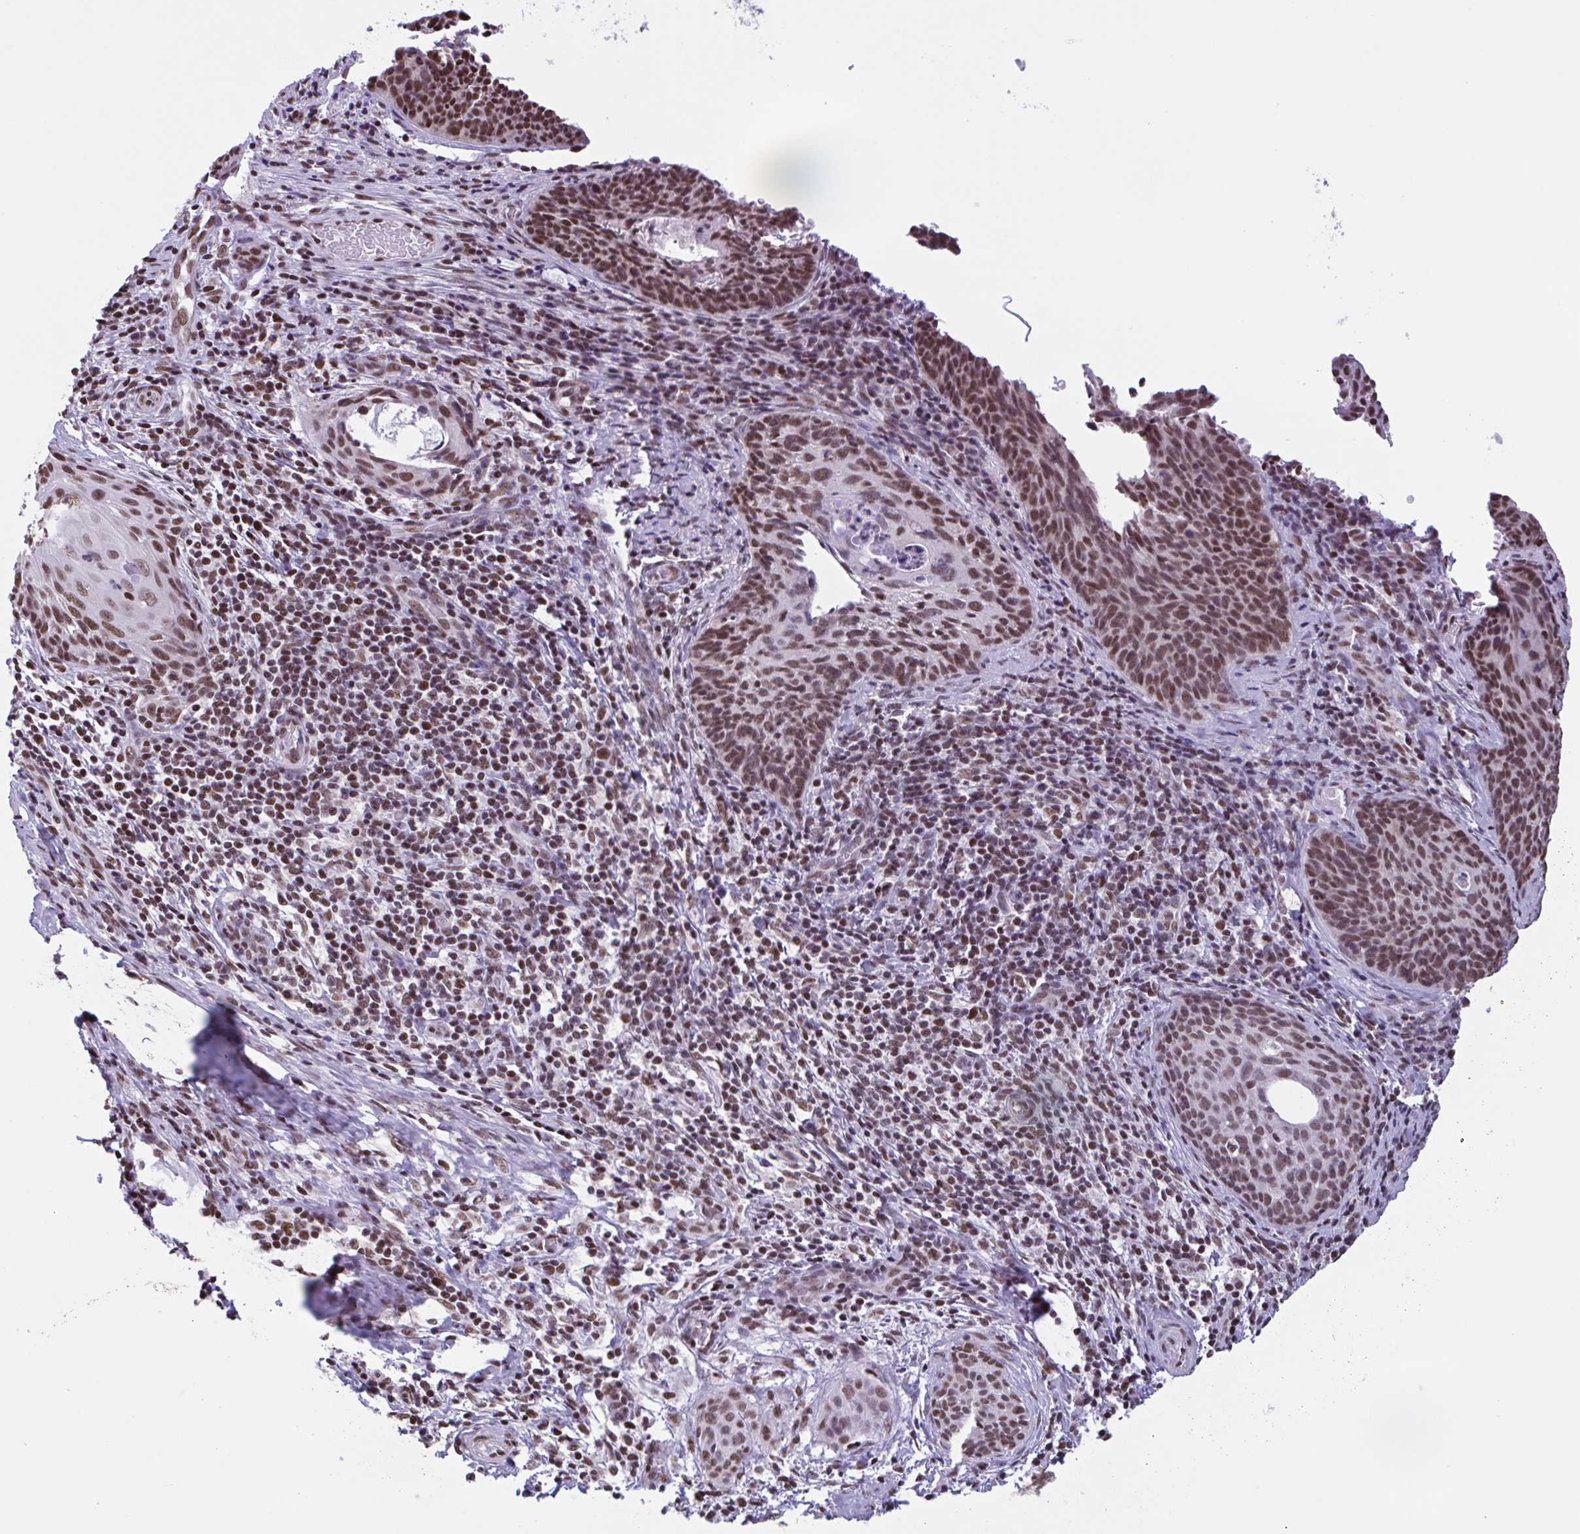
{"staining": {"intensity": "moderate", "quantity": ">75%", "location": "nuclear"}, "tissue": "cervical cancer", "cell_type": "Tumor cells", "image_type": "cancer", "snomed": [{"axis": "morphology", "description": "Squamous cell carcinoma, NOS"}, {"axis": "morphology", "description": "Adenocarcinoma, NOS"}, {"axis": "topography", "description": "Cervix"}], "caption": "A brown stain highlights moderate nuclear staining of a protein in human cervical cancer (squamous cell carcinoma) tumor cells.", "gene": "TIMM21", "patient": {"sex": "female", "age": 52}}